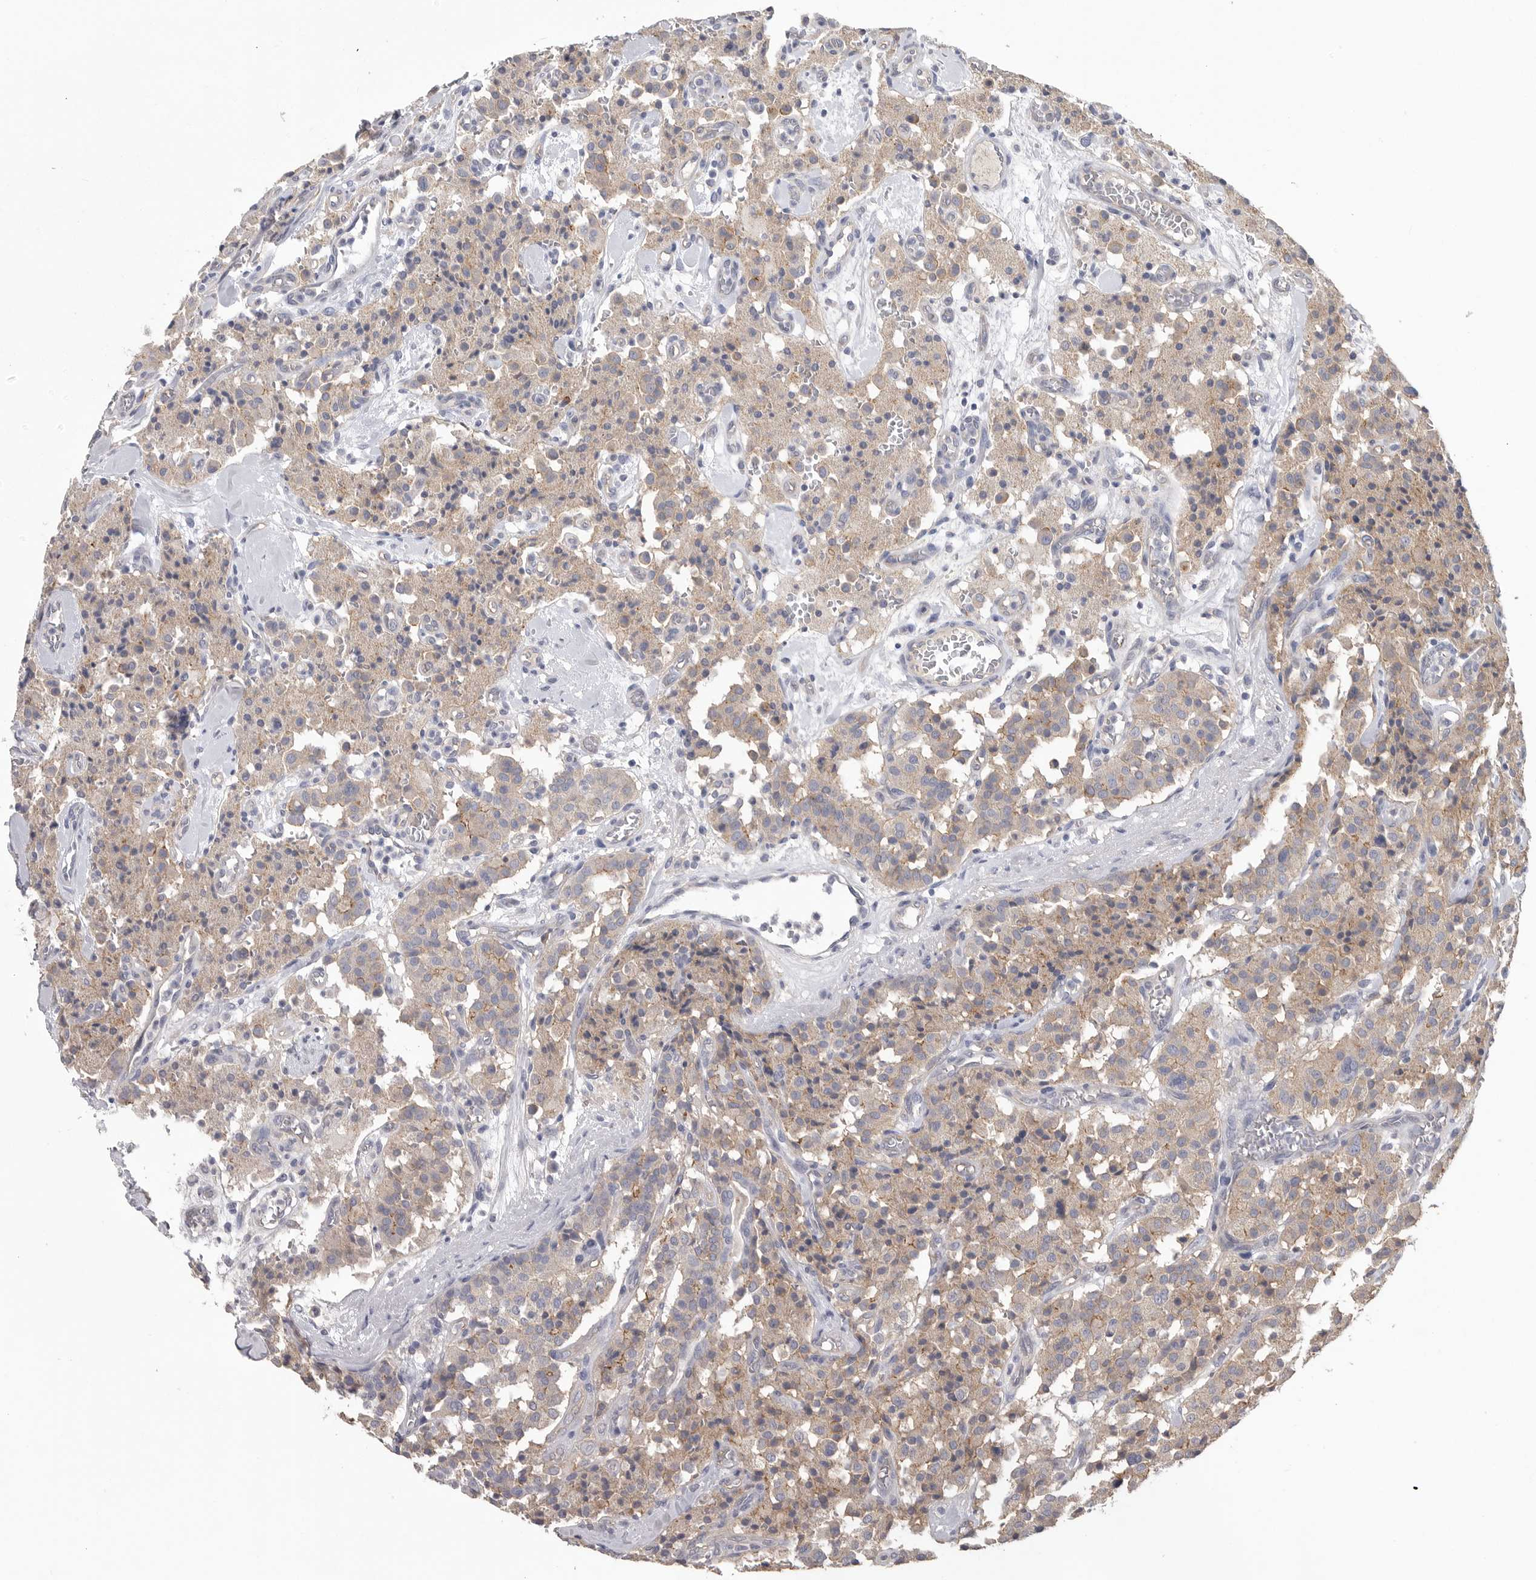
{"staining": {"intensity": "weak", "quantity": "<25%", "location": "cytoplasmic/membranous"}, "tissue": "carcinoid", "cell_type": "Tumor cells", "image_type": "cancer", "snomed": [{"axis": "morphology", "description": "Carcinoid, malignant, NOS"}, {"axis": "topography", "description": "Lung"}], "caption": "This is an IHC photomicrograph of human malignant carcinoid. There is no expression in tumor cells.", "gene": "NECTIN2", "patient": {"sex": "male", "age": 30}}